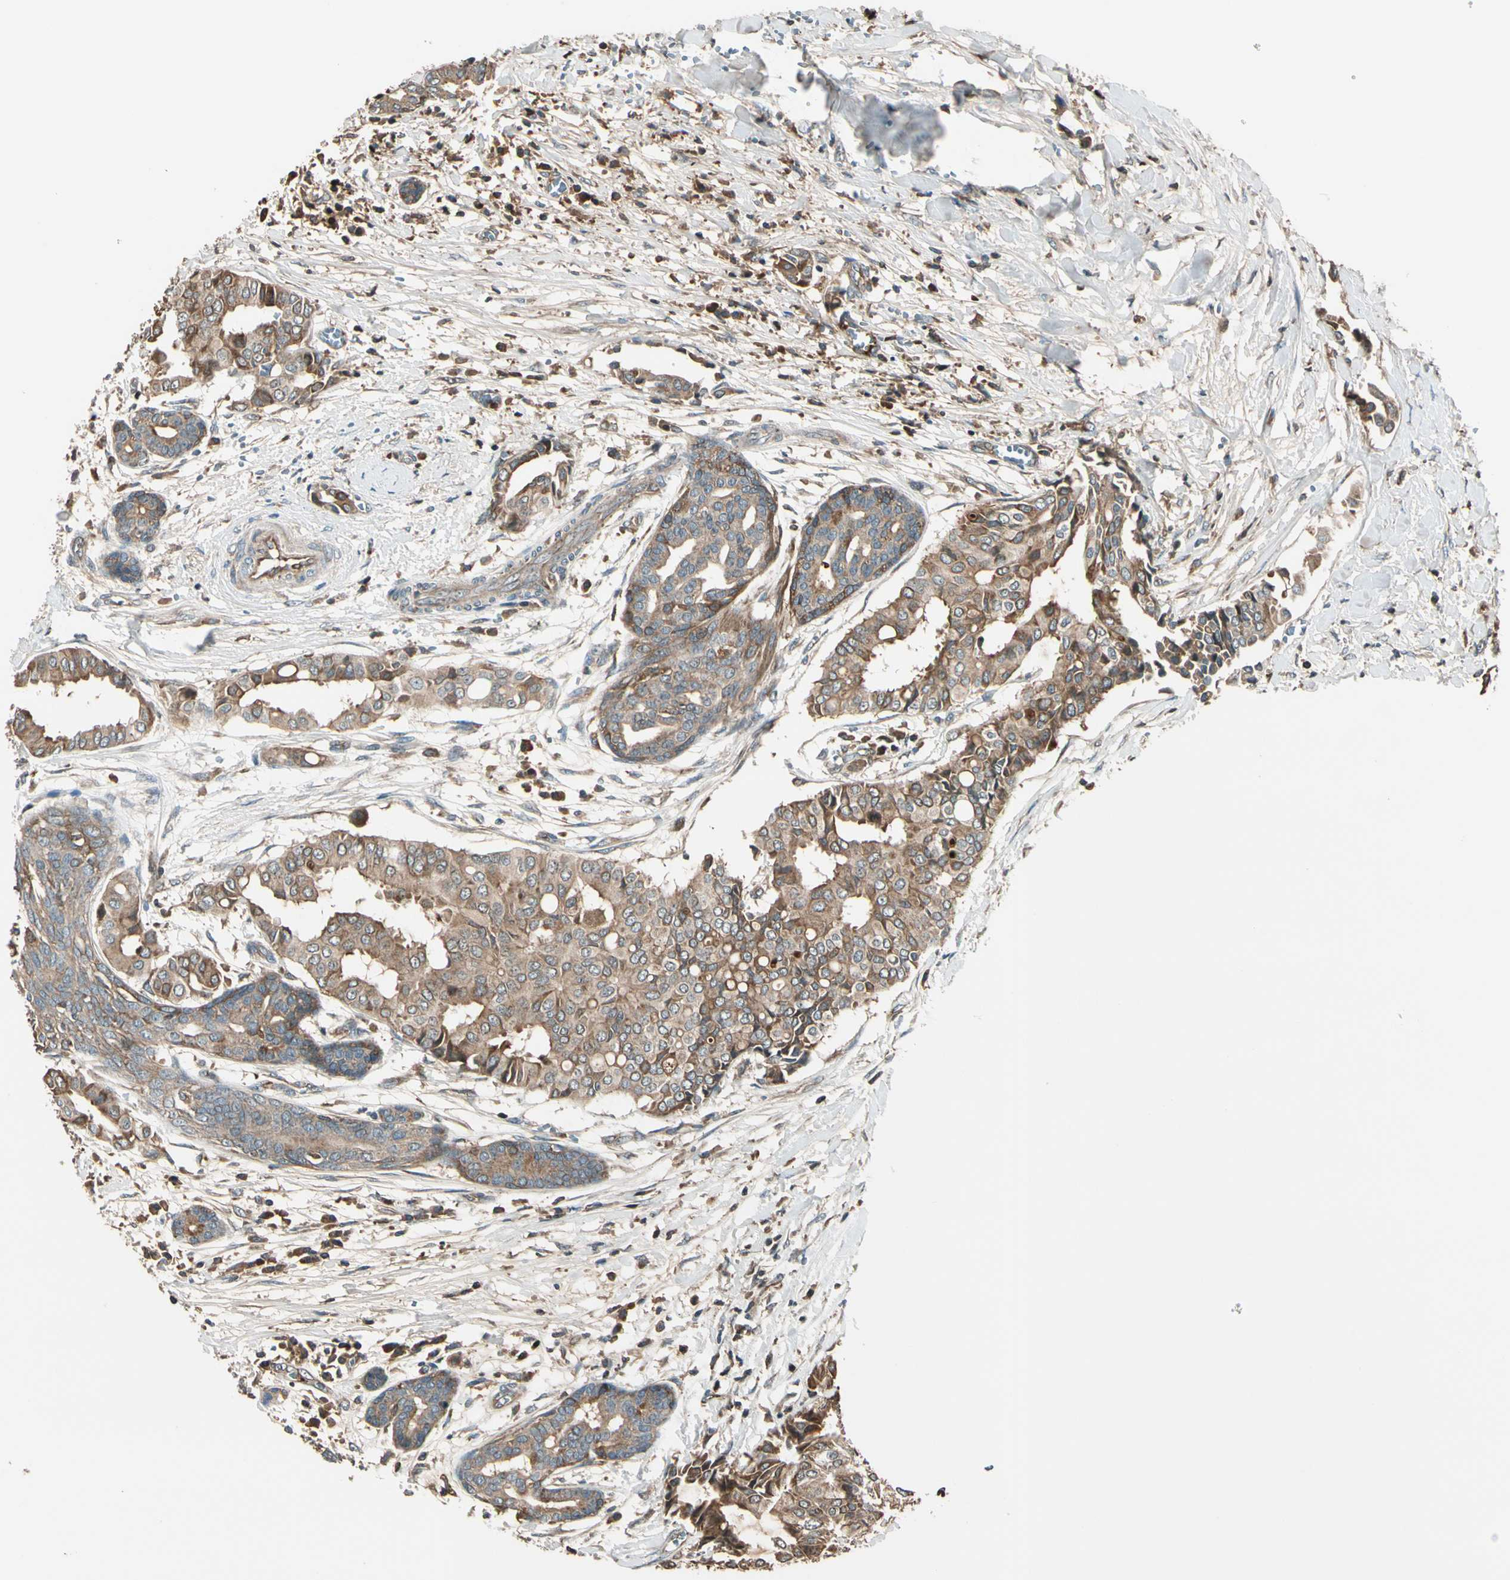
{"staining": {"intensity": "moderate", "quantity": ">75%", "location": "cytoplasmic/membranous"}, "tissue": "head and neck cancer", "cell_type": "Tumor cells", "image_type": "cancer", "snomed": [{"axis": "morphology", "description": "Adenocarcinoma, NOS"}, {"axis": "topography", "description": "Salivary gland"}, {"axis": "topography", "description": "Head-Neck"}], "caption": "The photomicrograph demonstrates immunohistochemical staining of adenocarcinoma (head and neck). There is moderate cytoplasmic/membranous expression is identified in about >75% of tumor cells.", "gene": "STX11", "patient": {"sex": "female", "age": 59}}